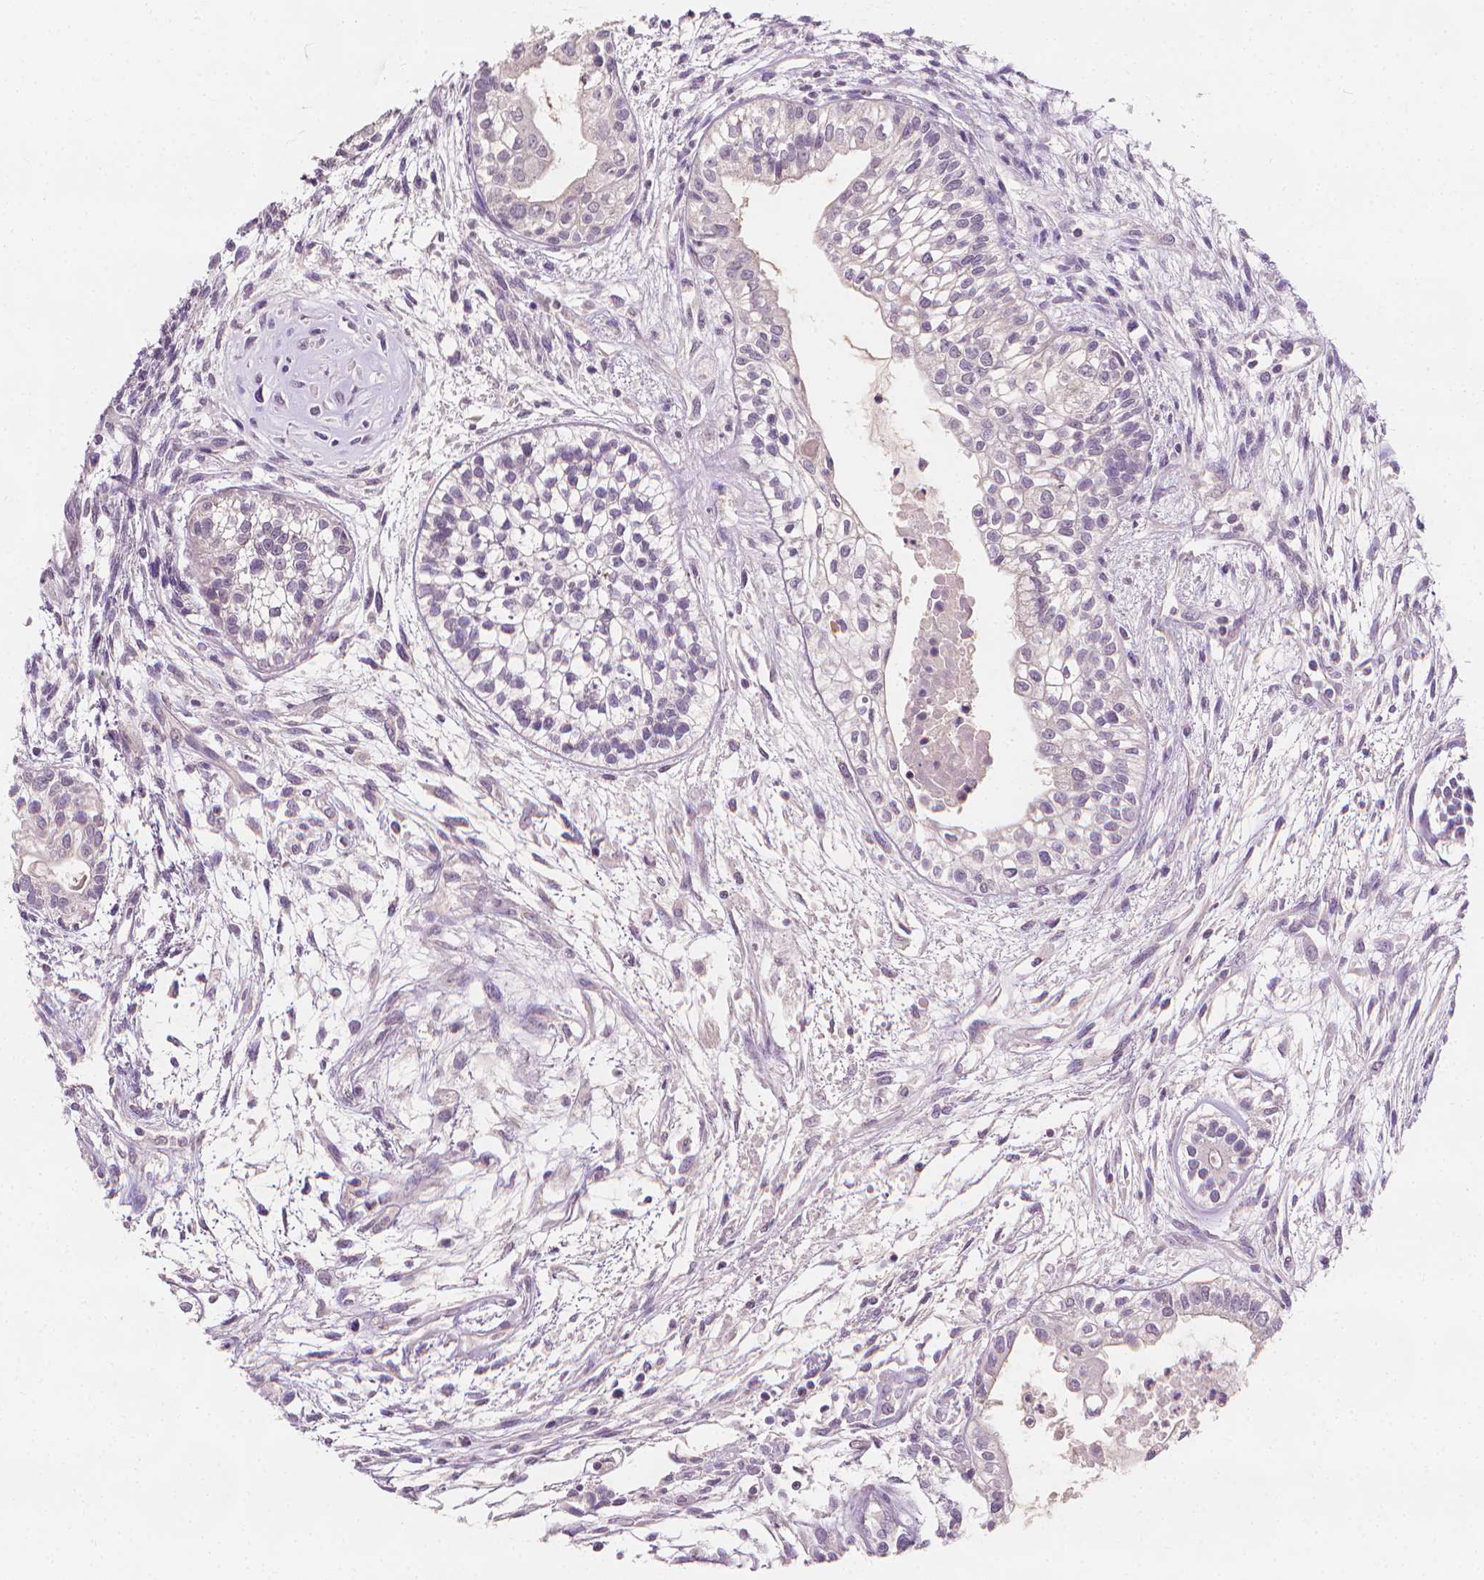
{"staining": {"intensity": "negative", "quantity": "none", "location": "none"}, "tissue": "testis cancer", "cell_type": "Tumor cells", "image_type": "cancer", "snomed": [{"axis": "morphology", "description": "Carcinoma, Embryonal, NOS"}, {"axis": "topography", "description": "Testis"}], "caption": "An immunohistochemistry photomicrograph of testis embryonal carcinoma is shown. There is no staining in tumor cells of testis embryonal carcinoma. The staining is performed using DAB brown chromogen with nuclei counter-stained in using hematoxylin.", "gene": "FASN", "patient": {"sex": "male", "age": 37}}